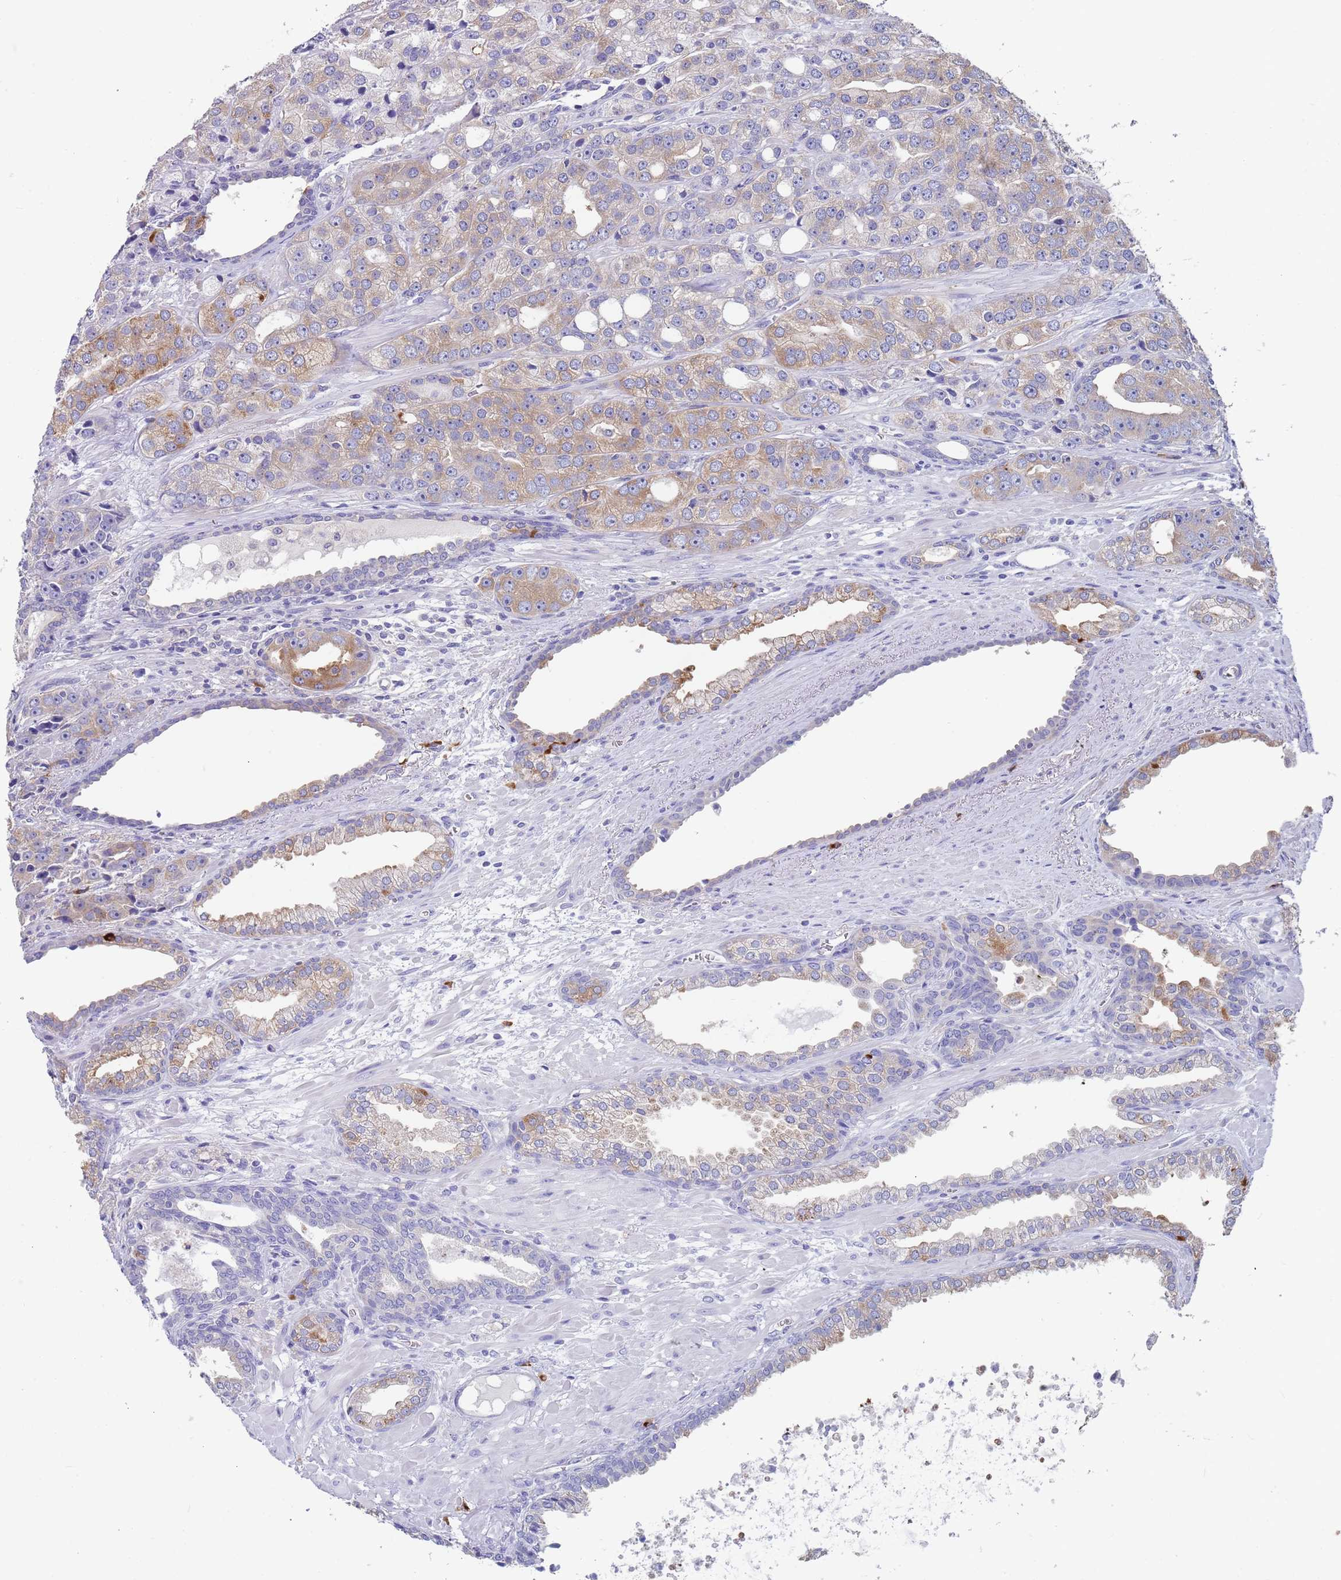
{"staining": {"intensity": "moderate", "quantity": "<25%", "location": "cytoplasmic/membranous"}, "tissue": "prostate cancer", "cell_type": "Tumor cells", "image_type": "cancer", "snomed": [{"axis": "morphology", "description": "Adenocarcinoma, High grade"}, {"axis": "topography", "description": "Prostate"}], "caption": "This is a micrograph of immunohistochemistry (IHC) staining of prostate cancer, which shows moderate staining in the cytoplasmic/membranous of tumor cells.", "gene": "TYW1", "patient": {"sex": "male", "age": 71}}